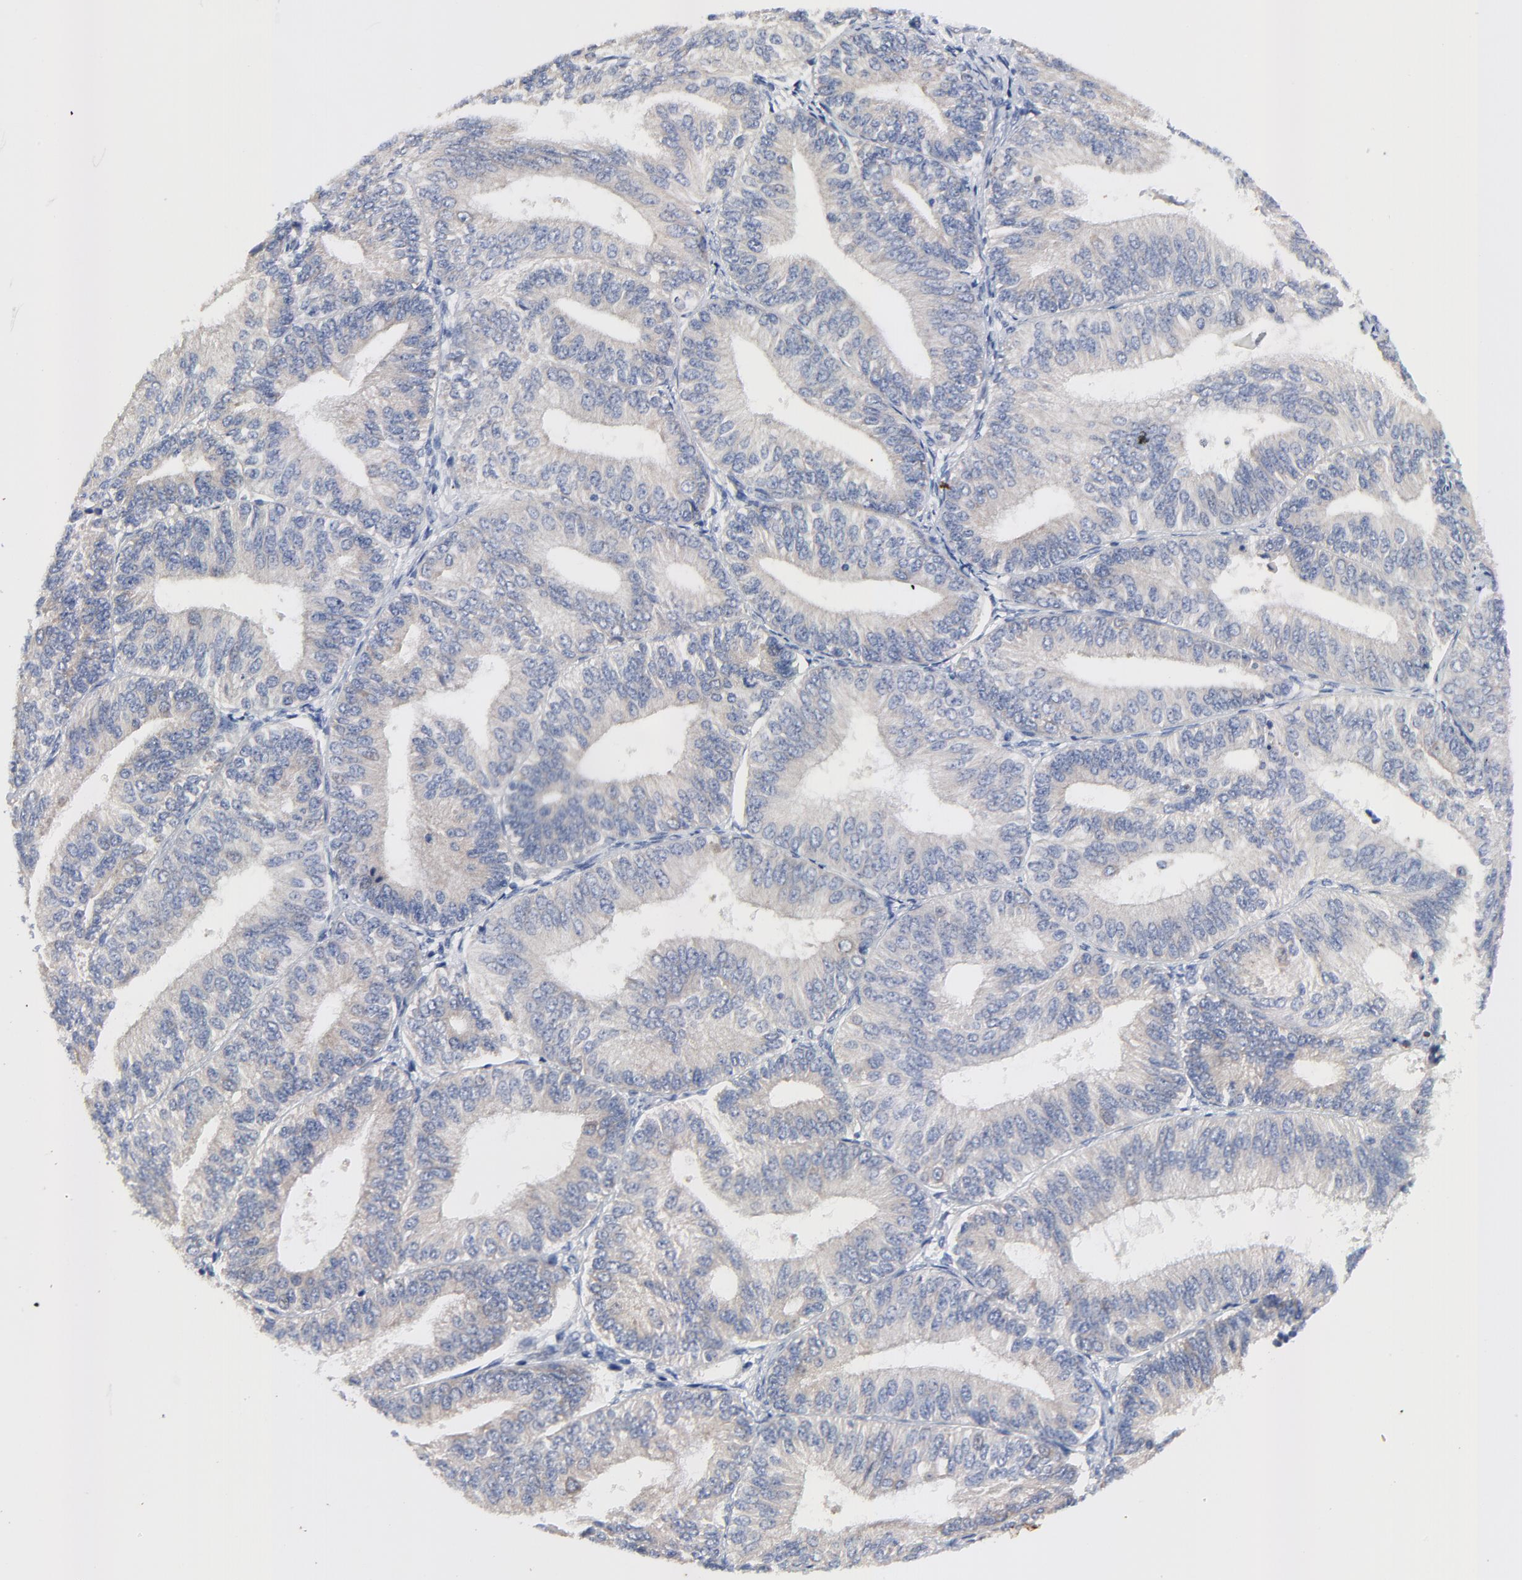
{"staining": {"intensity": "weak", "quantity": "25%-75%", "location": "cytoplasmic/membranous"}, "tissue": "endometrial cancer", "cell_type": "Tumor cells", "image_type": "cancer", "snomed": [{"axis": "morphology", "description": "Adenocarcinoma, NOS"}, {"axis": "topography", "description": "Endometrium"}], "caption": "Endometrial cancer (adenocarcinoma) stained for a protein (brown) shows weak cytoplasmic/membranous positive staining in approximately 25%-75% of tumor cells.", "gene": "VAV2", "patient": {"sex": "female", "age": 55}}